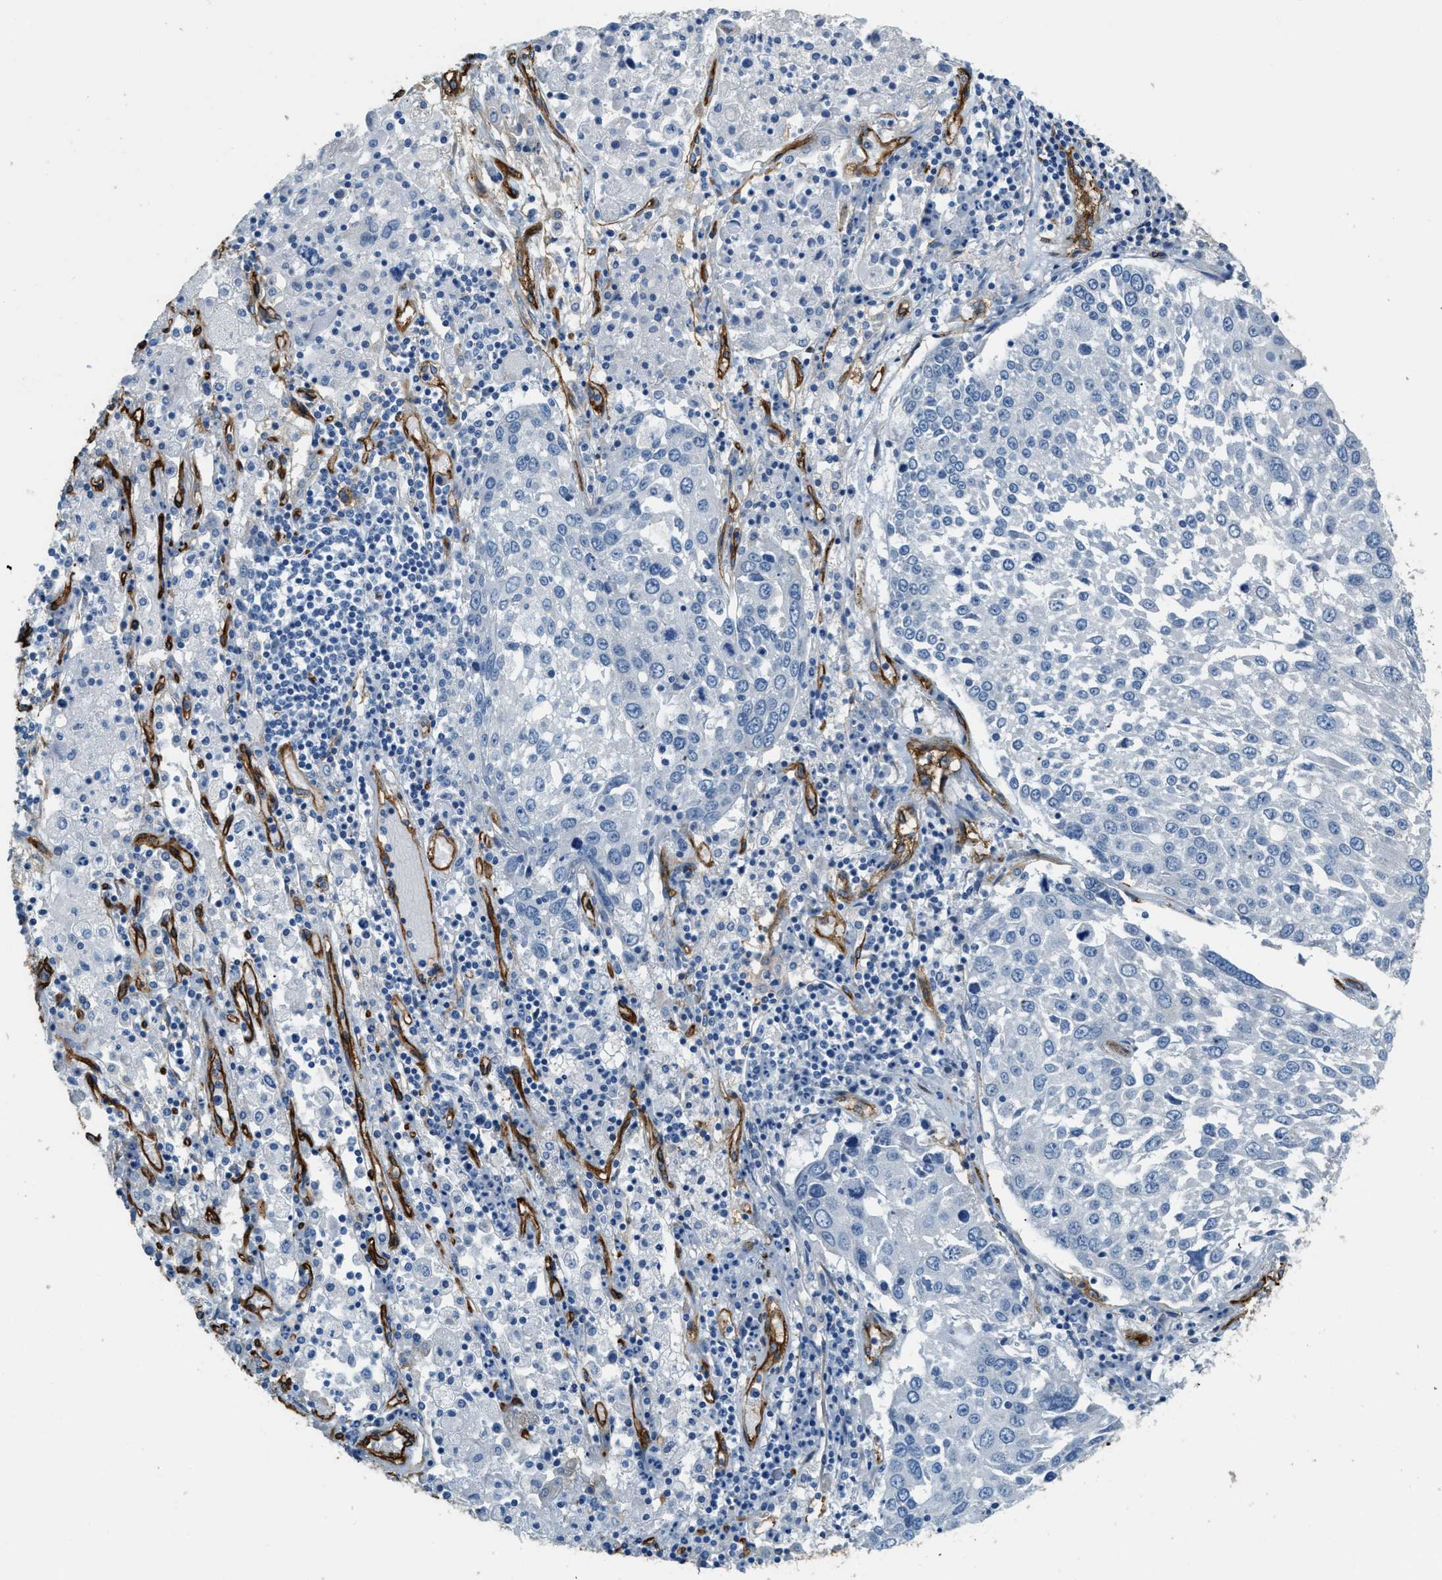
{"staining": {"intensity": "negative", "quantity": "none", "location": "none"}, "tissue": "lung cancer", "cell_type": "Tumor cells", "image_type": "cancer", "snomed": [{"axis": "morphology", "description": "Squamous cell carcinoma, NOS"}, {"axis": "topography", "description": "Lung"}], "caption": "High power microscopy histopathology image of an immunohistochemistry photomicrograph of lung squamous cell carcinoma, revealing no significant staining in tumor cells.", "gene": "TMEM43", "patient": {"sex": "male", "age": 65}}